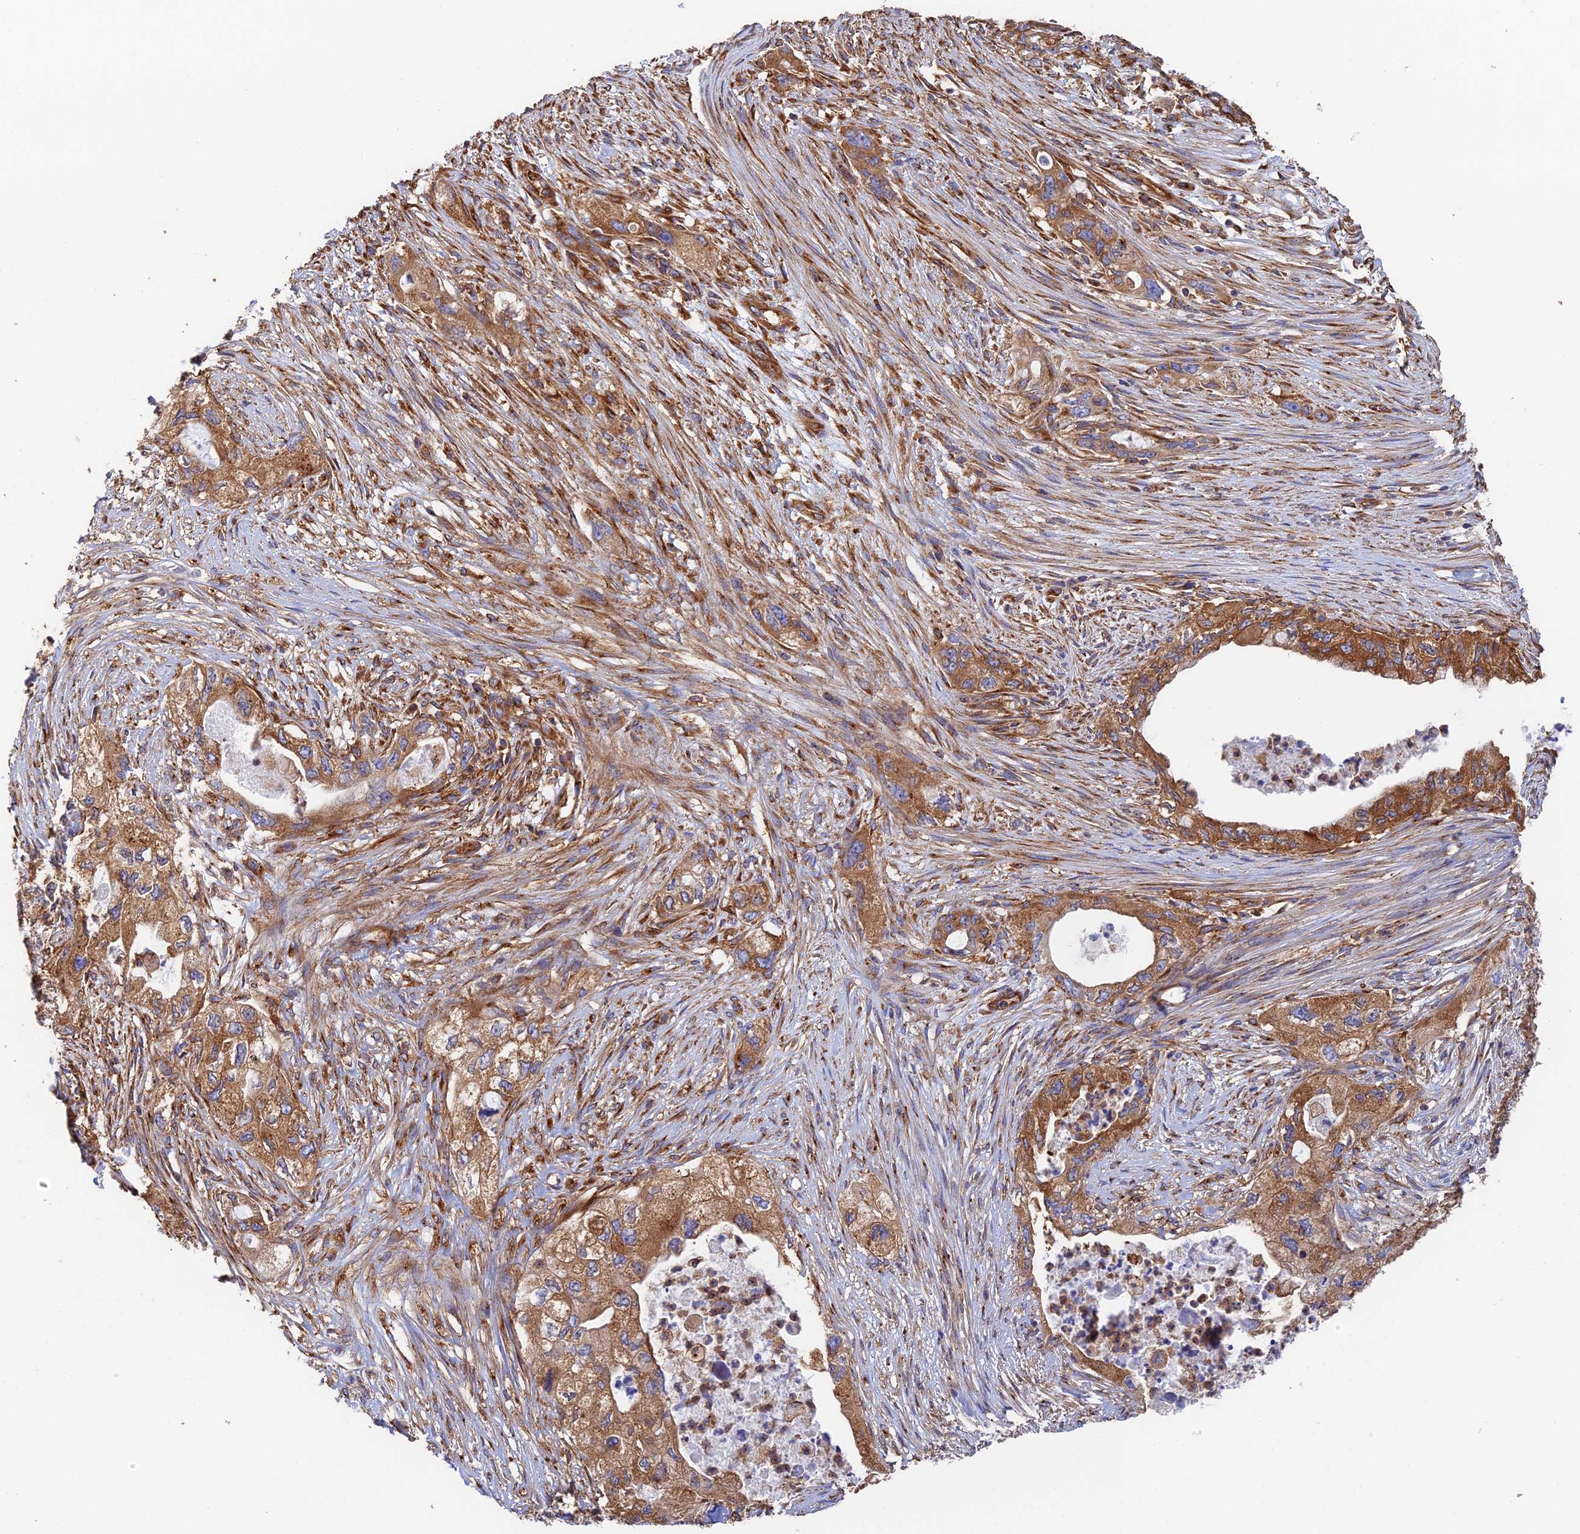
{"staining": {"intensity": "strong", "quantity": ">75%", "location": "cytoplasmic/membranous"}, "tissue": "pancreatic cancer", "cell_type": "Tumor cells", "image_type": "cancer", "snomed": [{"axis": "morphology", "description": "Adenocarcinoma, NOS"}, {"axis": "topography", "description": "Pancreas"}], "caption": "Immunohistochemistry micrograph of pancreatic cancer stained for a protein (brown), which shows high levels of strong cytoplasmic/membranous expression in approximately >75% of tumor cells.", "gene": "DCTN2", "patient": {"sex": "female", "age": 73}}